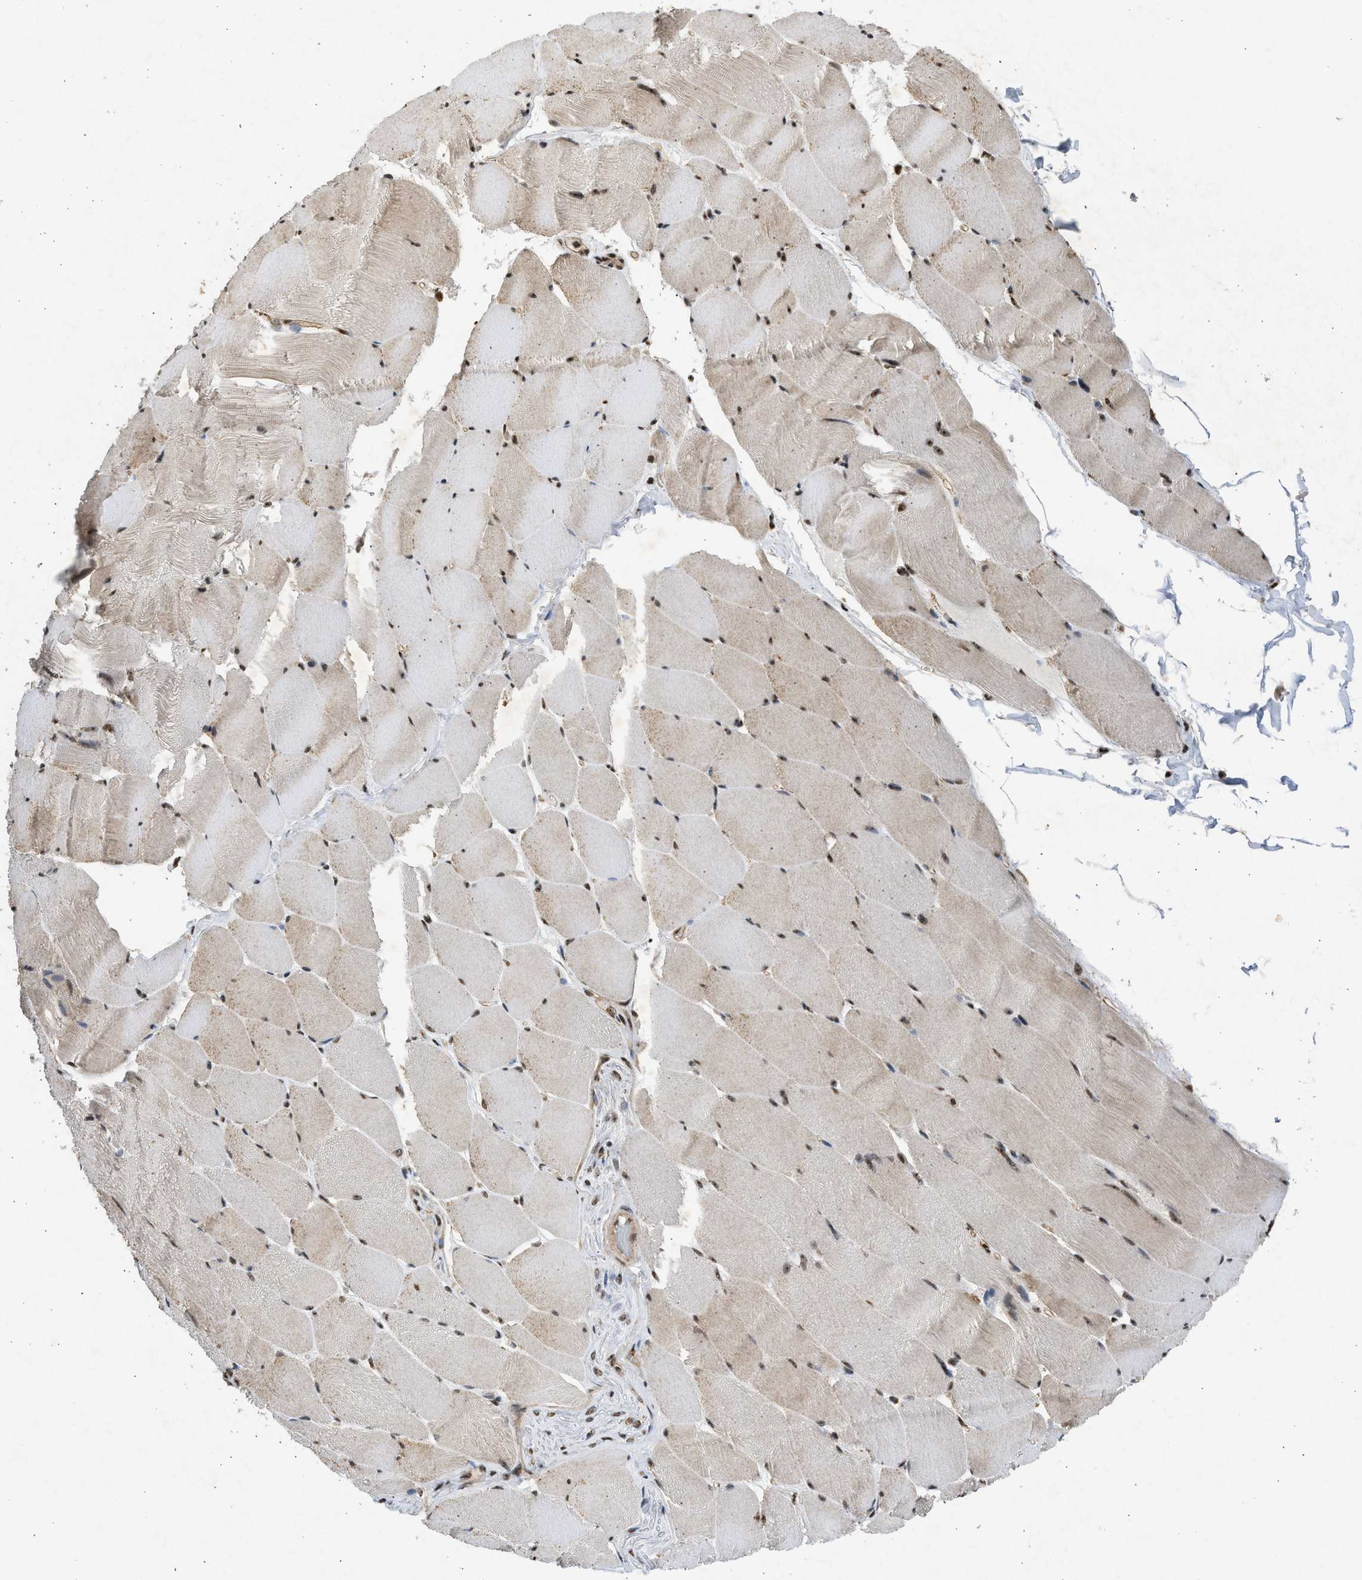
{"staining": {"intensity": "moderate", "quantity": ">75%", "location": "nuclear"}, "tissue": "skeletal muscle", "cell_type": "Myocytes", "image_type": "normal", "snomed": [{"axis": "morphology", "description": "Normal tissue, NOS"}, {"axis": "topography", "description": "Skeletal muscle"}], "caption": "Immunohistochemical staining of normal skeletal muscle reveals >75% levels of moderate nuclear protein staining in approximately >75% of myocytes.", "gene": "TFDP2", "patient": {"sex": "male", "age": 62}}